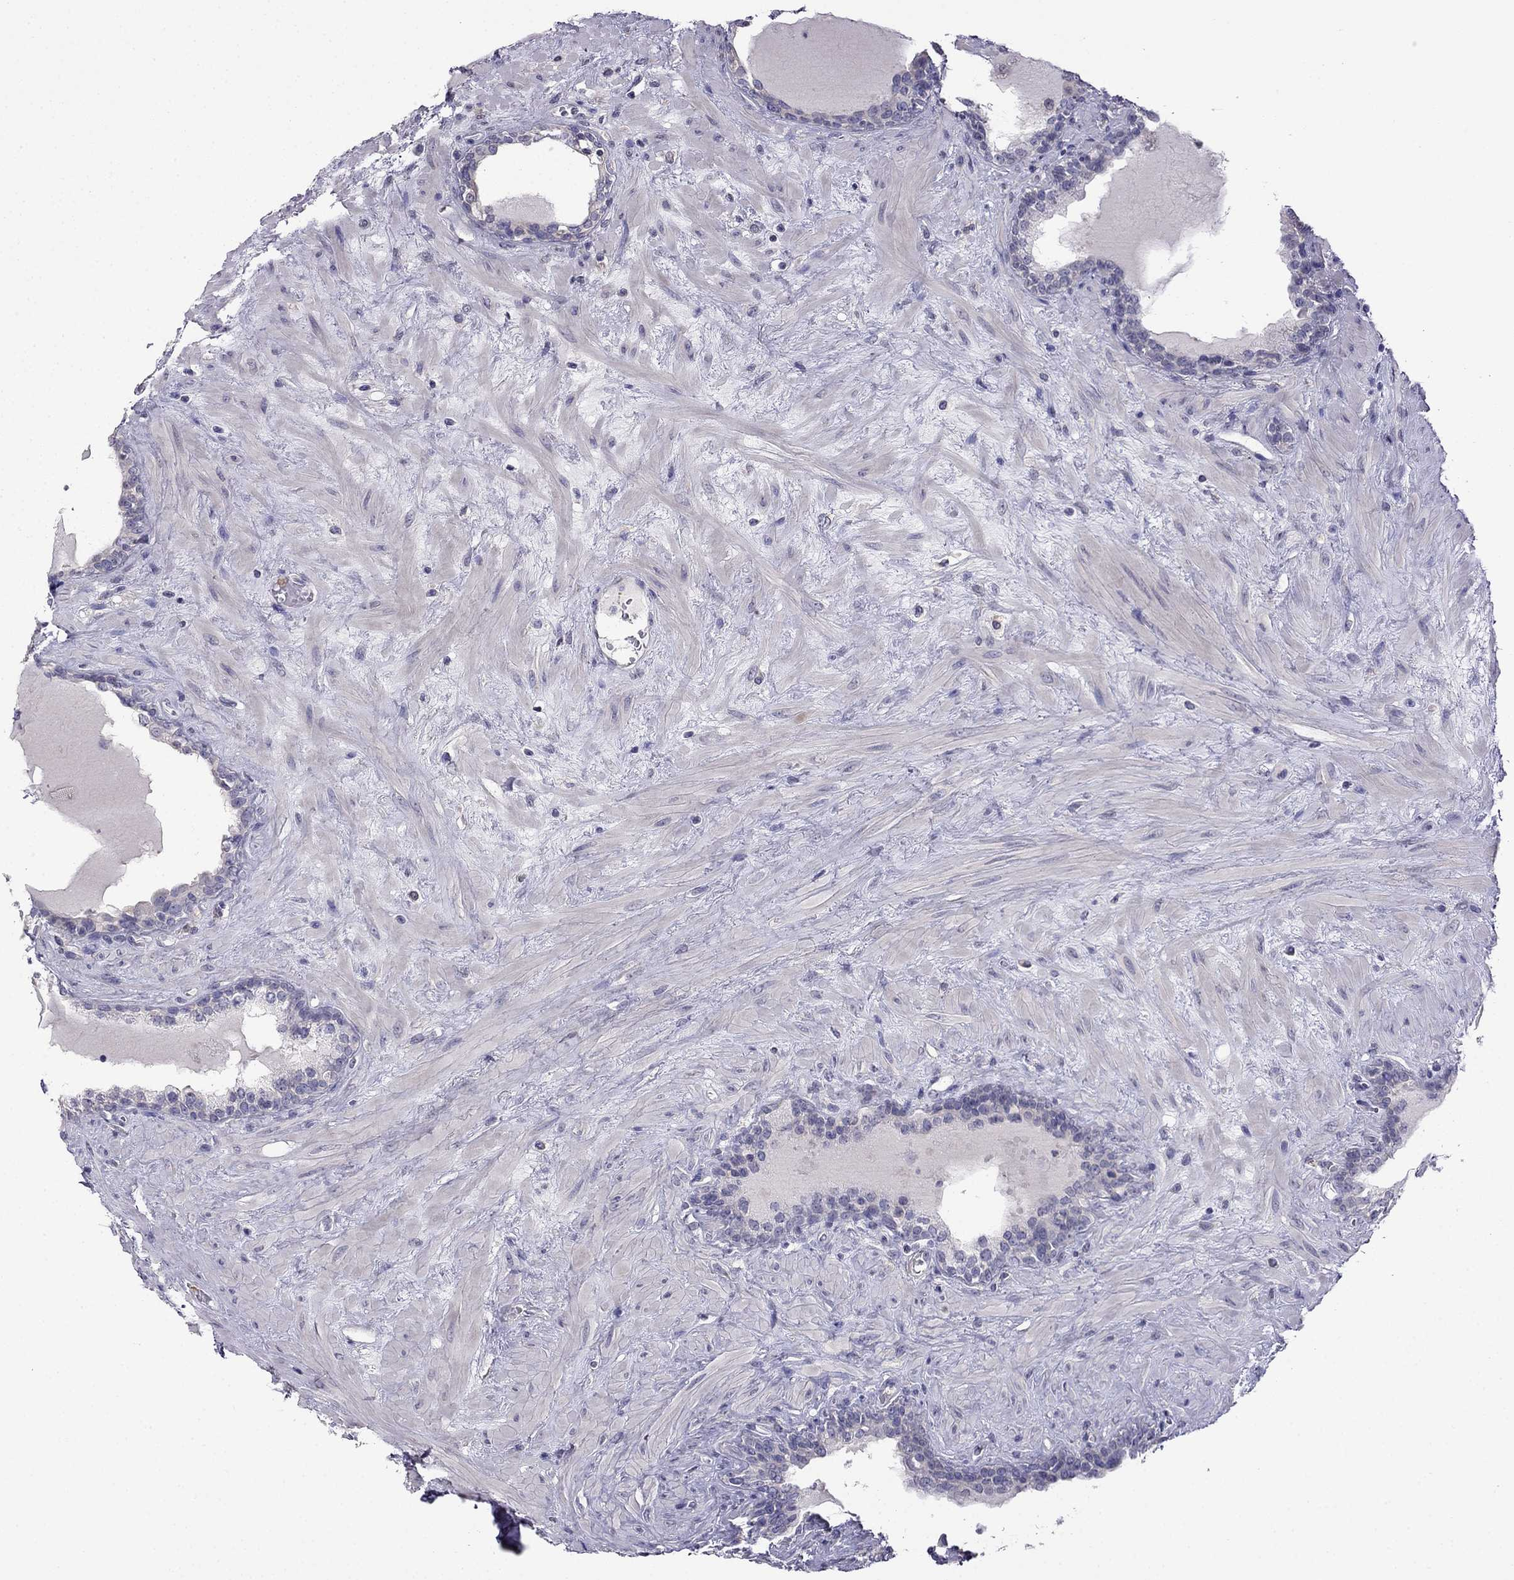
{"staining": {"intensity": "negative", "quantity": "none", "location": "none"}, "tissue": "prostate", "cell_type": "Glandular cells", "image_type": "normal", "snomed": [{"axis": "morphology", "description": "Normal tissue, NOS"}, {"axis": "topography", "description": "Prostate"}], "caption": "Histopathology image shows no significant protein positivity in glandular cells of unremarkable prostate.", "gene": "SCNN1D", "patient": {"sex": "male", "age": 63}}